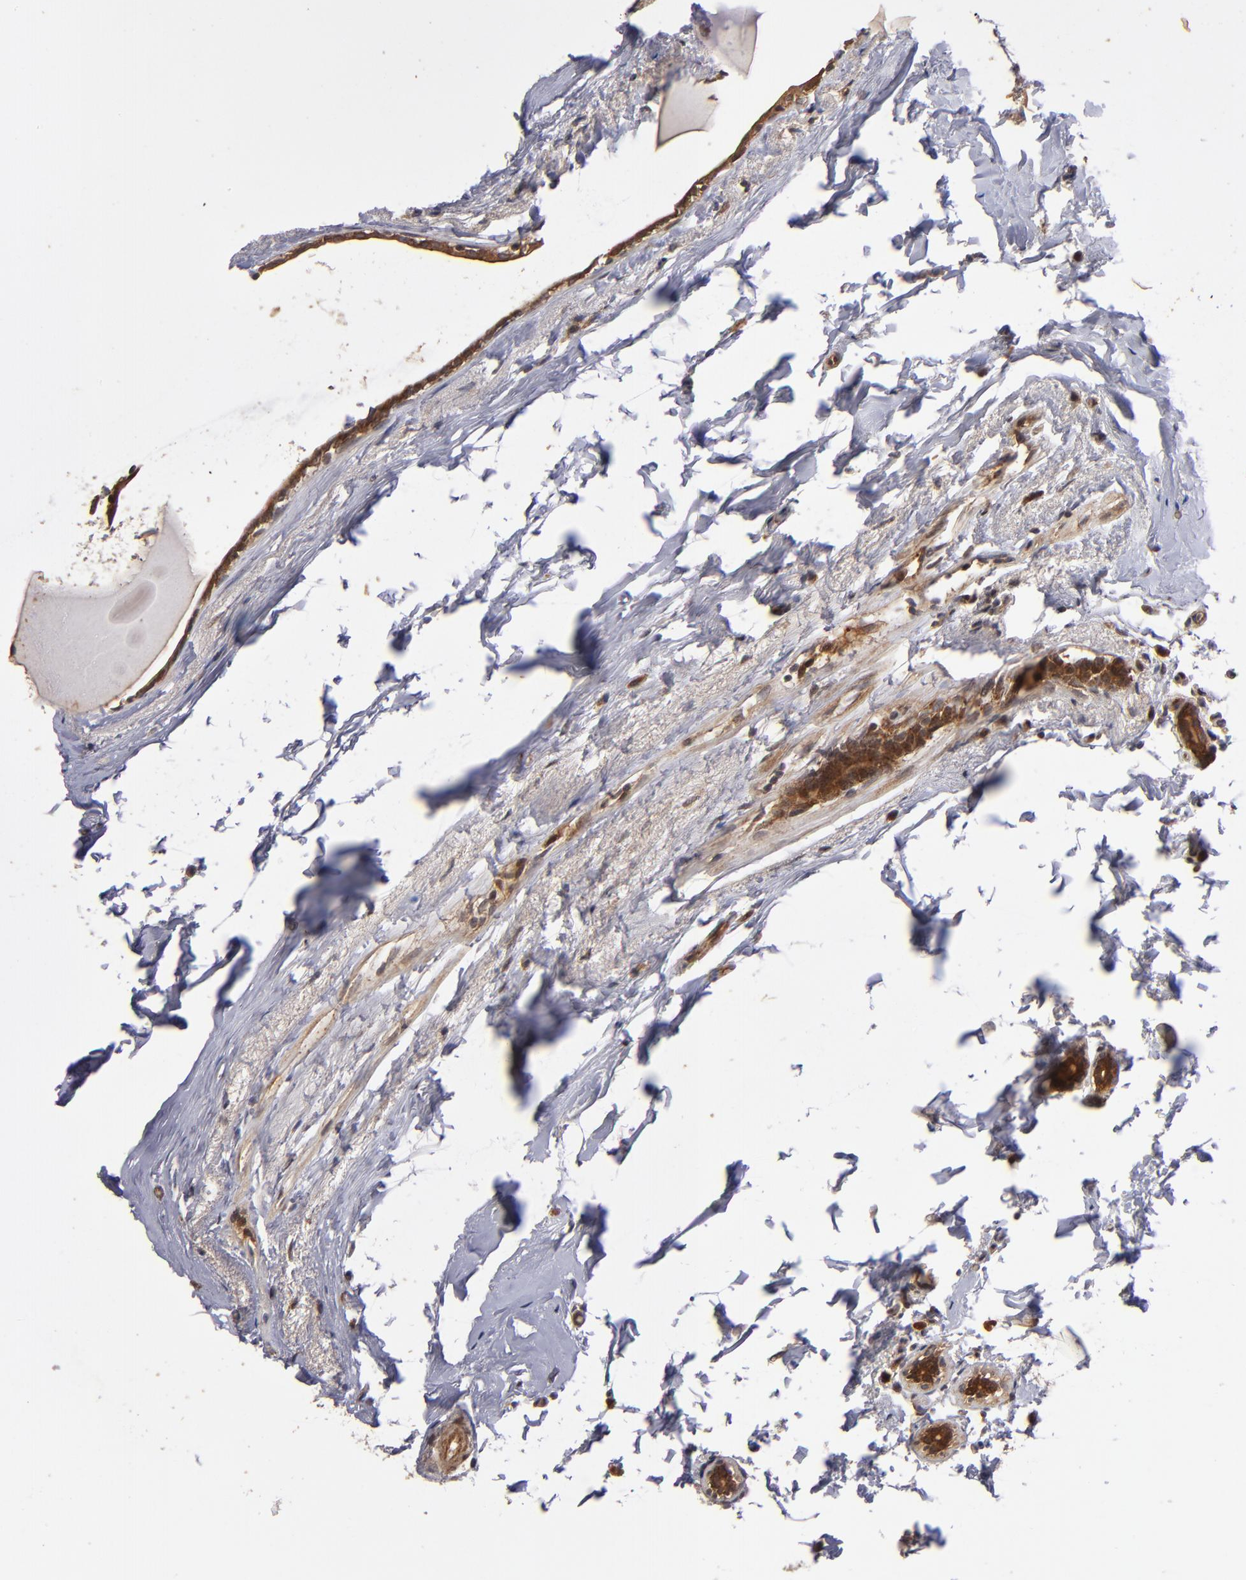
{"staining": {"intensity": "strong", "quantity": ">75%", "location": "cytoplasmic/membranous"}, "tissue": "breast cancer", "cell_type": "Tumor cells", "image_type": "cancer", "snomed": [{"axis": "morphology", "description": "Lobular carcinoma"}, {"axis": "topography", "description": "Breast"}], "caption": "Strong cytoplasmic/membranous positivity is appreciated in approximately >75% of tumor cells in breast cancer (lobular carcinoma).", "gene": "BDKRB1", "patient": {"sex": "female", "age": 55}}